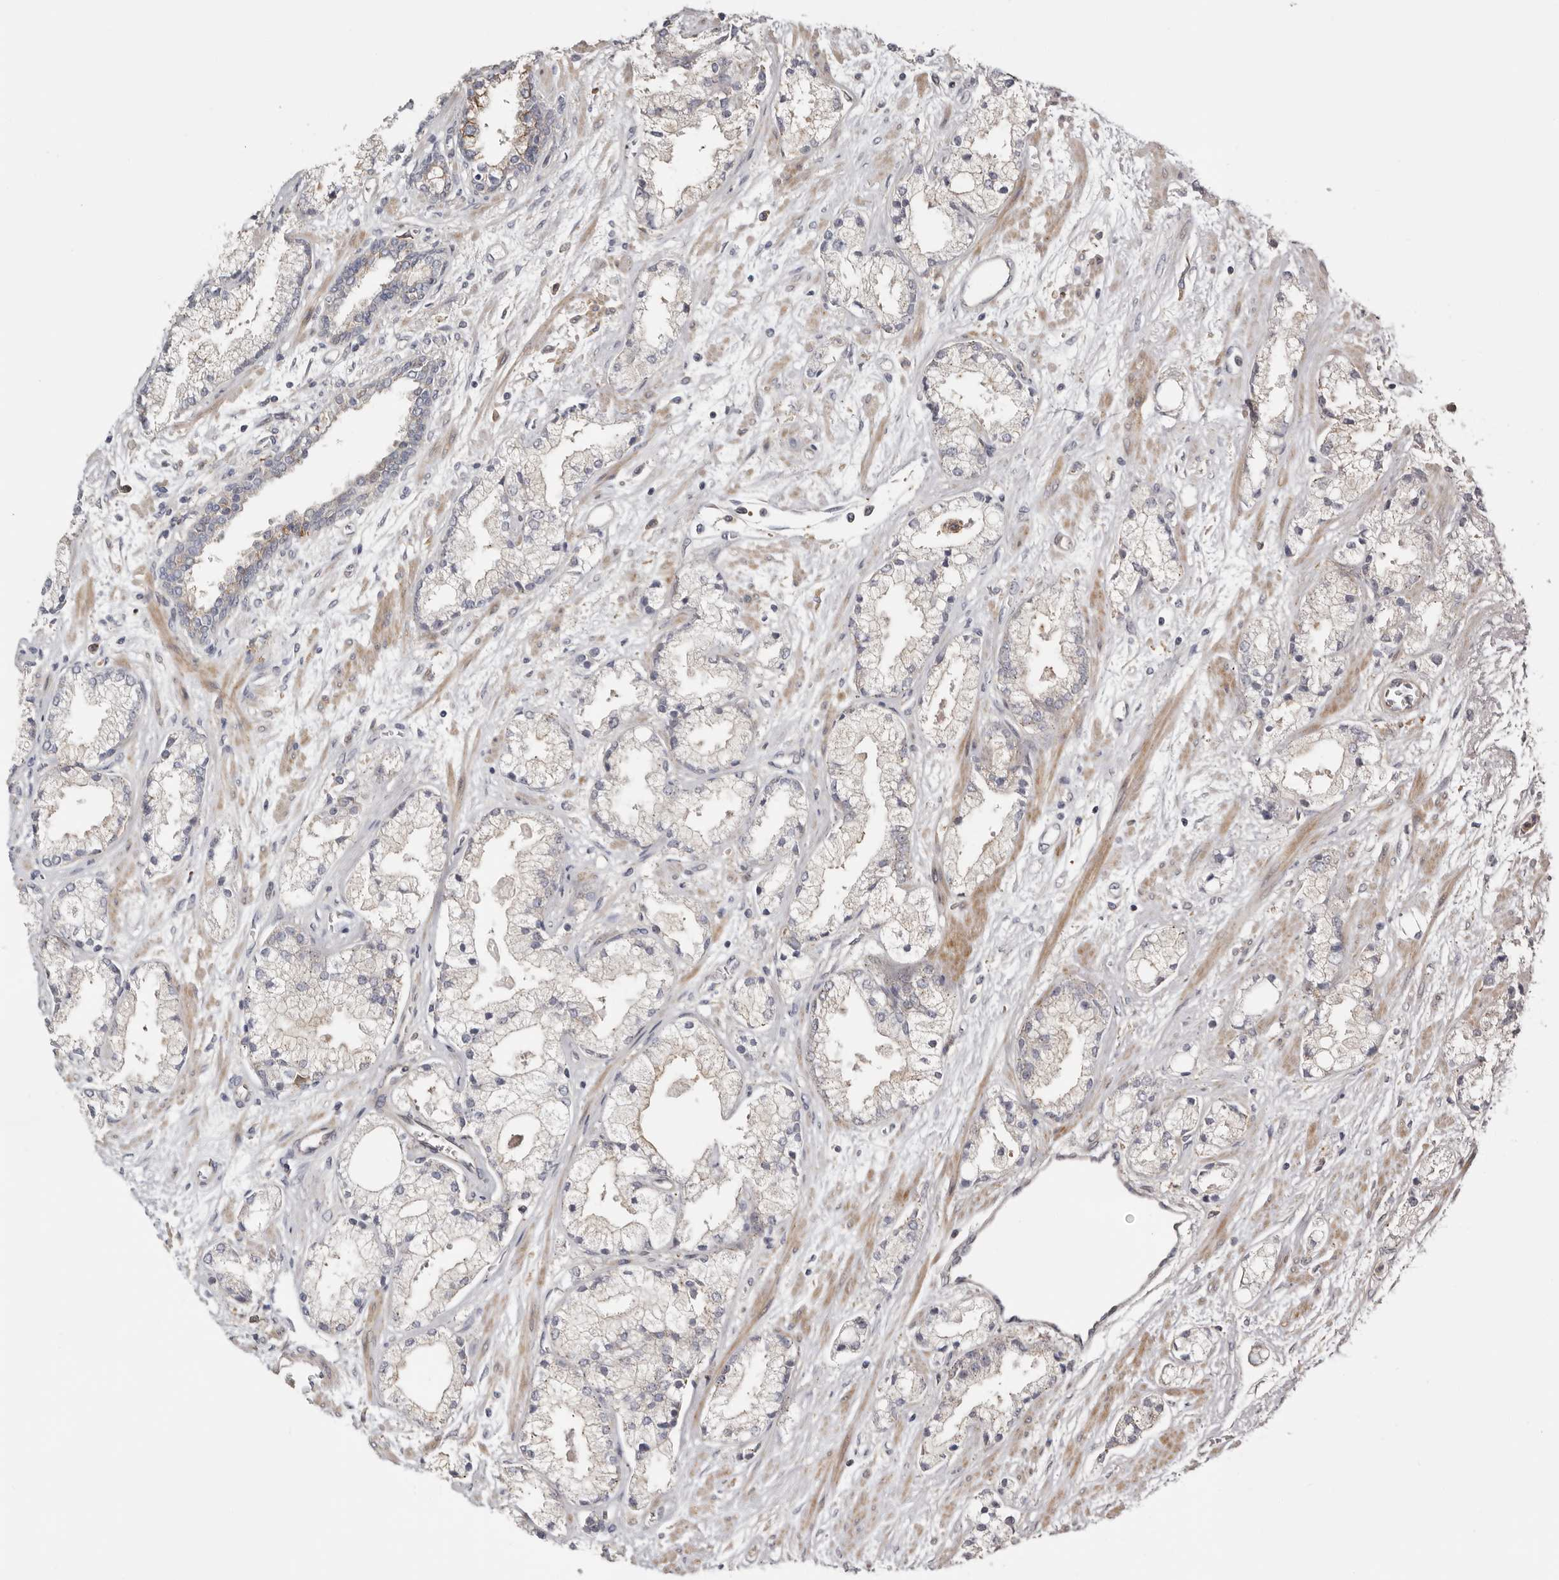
{"staining": {"intensity": "weak", "quantity": "25%-75%", "location": "cytoplasmic/membranous"}, "tissue": "prostate cancer", "cell_type": "Tumor cells", "image_type": "cancer", "snomed": [{"axis": "morphology", "description": "Adenocarcinoma, High grade"}, {"axis": "topography", "description": "Prostate"}], "caption": "A low amount of weak cytoplasmic/membranous positivity is present in approximately 25%-75% of tumor cells in prostate adenocarcinoma (high-grade) tissue.", "gene": "MSRB2", "patient": {"sex": "male", "age": 50}}